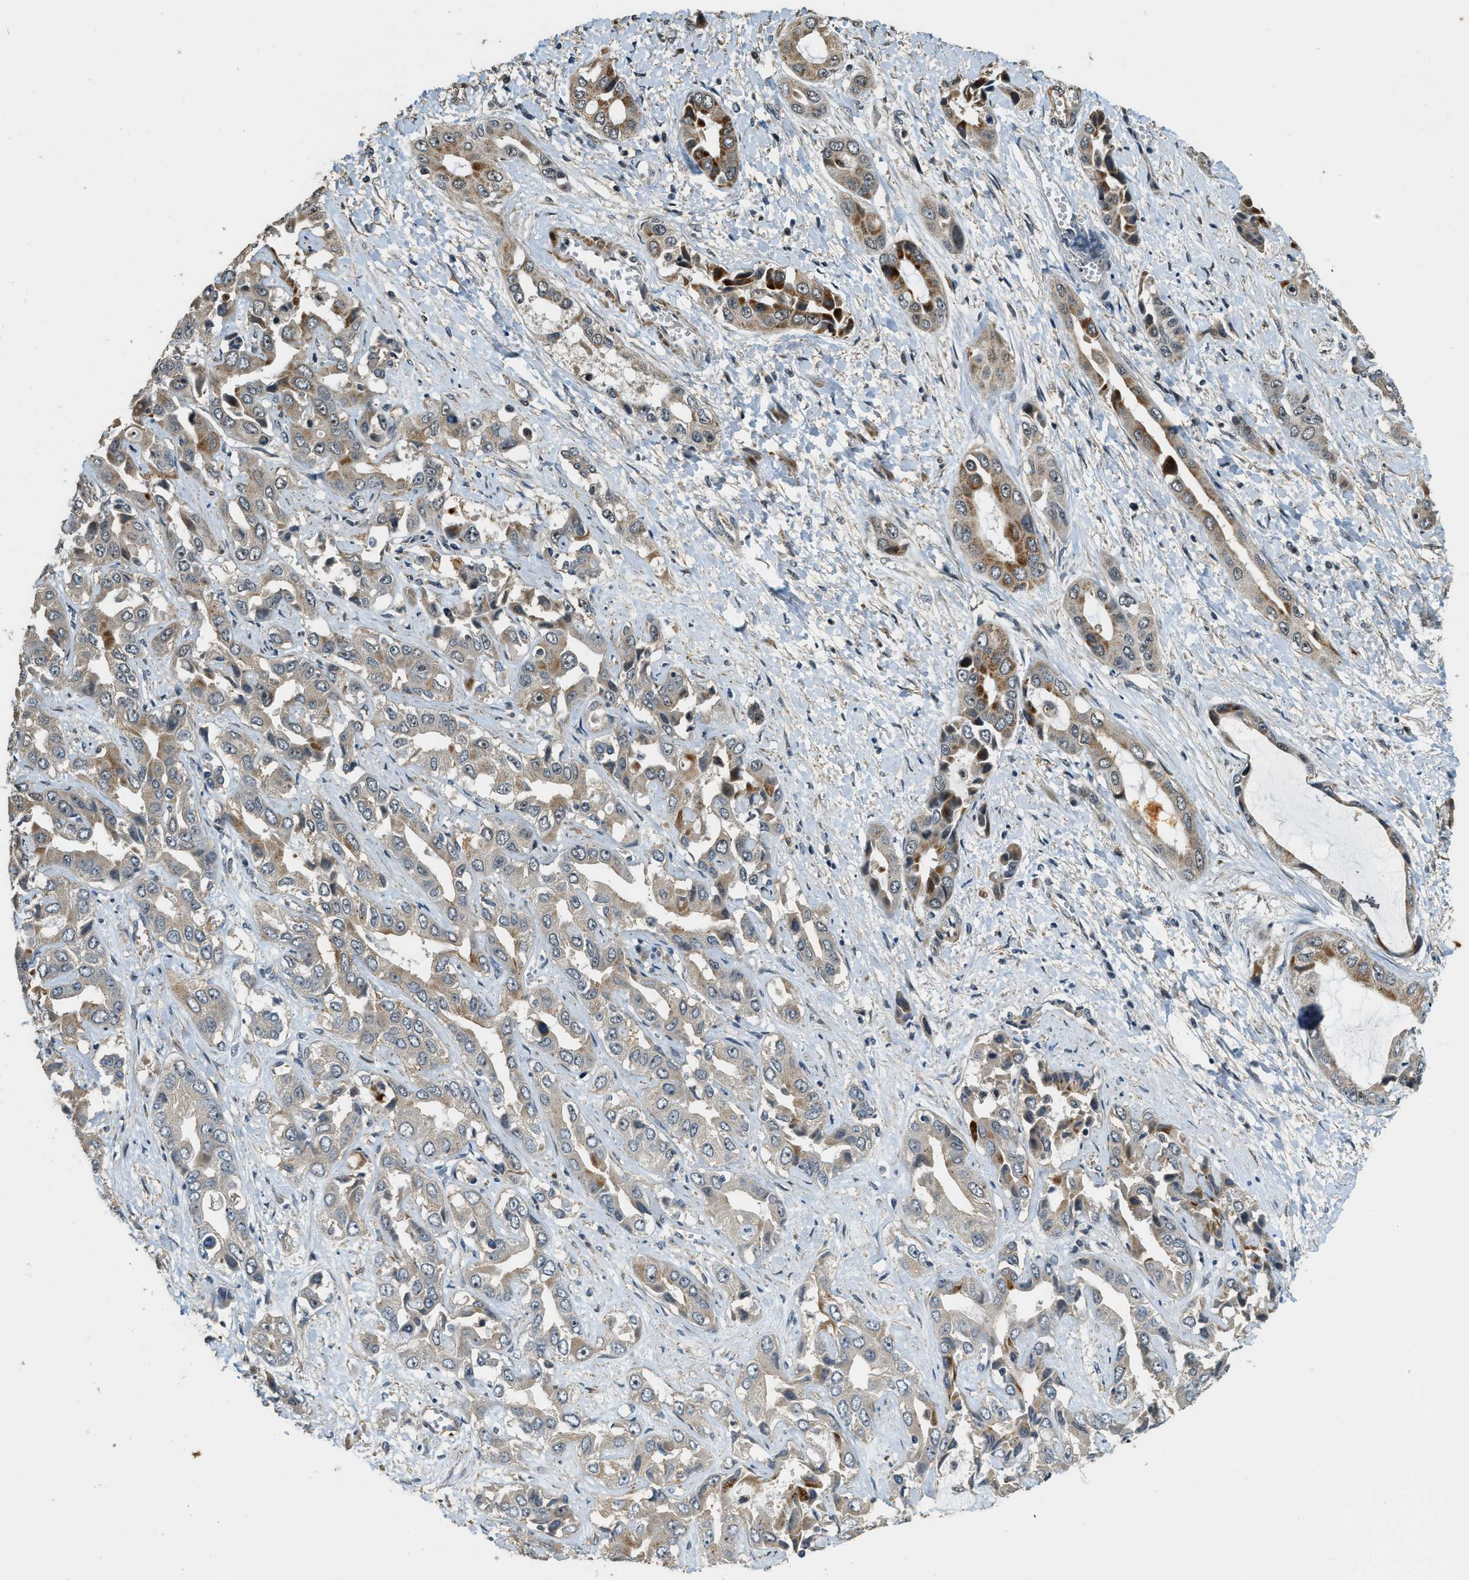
{"staining": {"intensity": "moderate", "quantity": ">75%", "location": "cytoplasmic/membranous"}, "tissue": "liver cancer", "cell_type": "Tumor cells", "image_type": "cancer", "snomed": [{"axis": "morphology", "description": "Cholangiocarcinoma"}, {"axis": "topography", "description": "Liver"}], "caption": "Liver cancer (cholangiocarcinoma) stained for a protein (brown) demonstrates moderate cytoplasmic/membranous positive positivity in approximately >75% of tumor cells.", "gene": "MED21", "patient": {"sex": "female", "age": 52}}